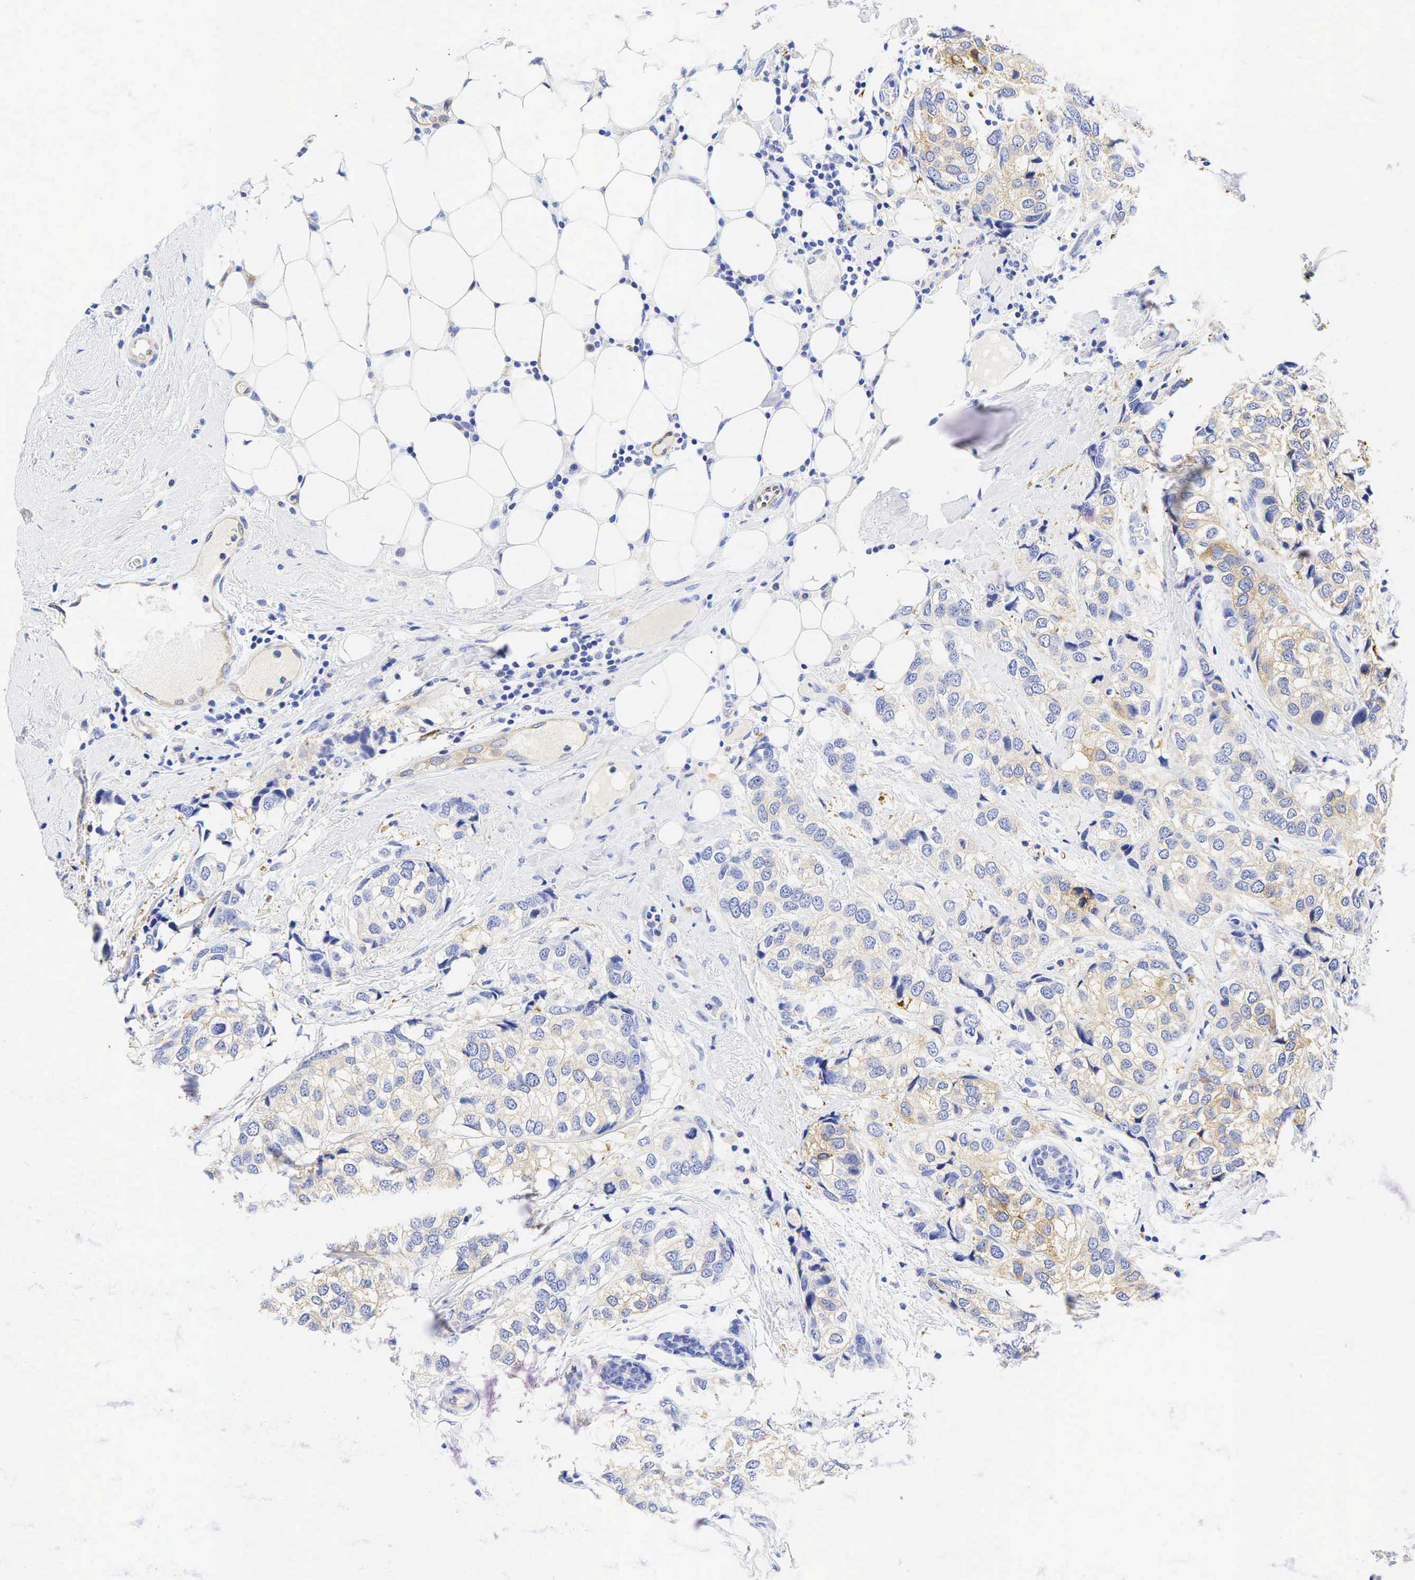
{"staining": {"intensity": "weak", "quantity": "25%-75%", "location": "cytoplasmic/membranous"}, "tissue": "breast cancer", "cell_type": "Tumor cells", "image_type": "cancer", "snomed": [{"axis": "morphology", "description": "Duct carcinoma"}, {"axis": "topography", "description": "Breast"}], "caption": "Breast cancer tissue displays weak cytoplasmic/membranous expression in approximately 25%-75% of tumor cells", "gene": "TNFRSF8", "patient": {"sex": "female", "age": 68}}